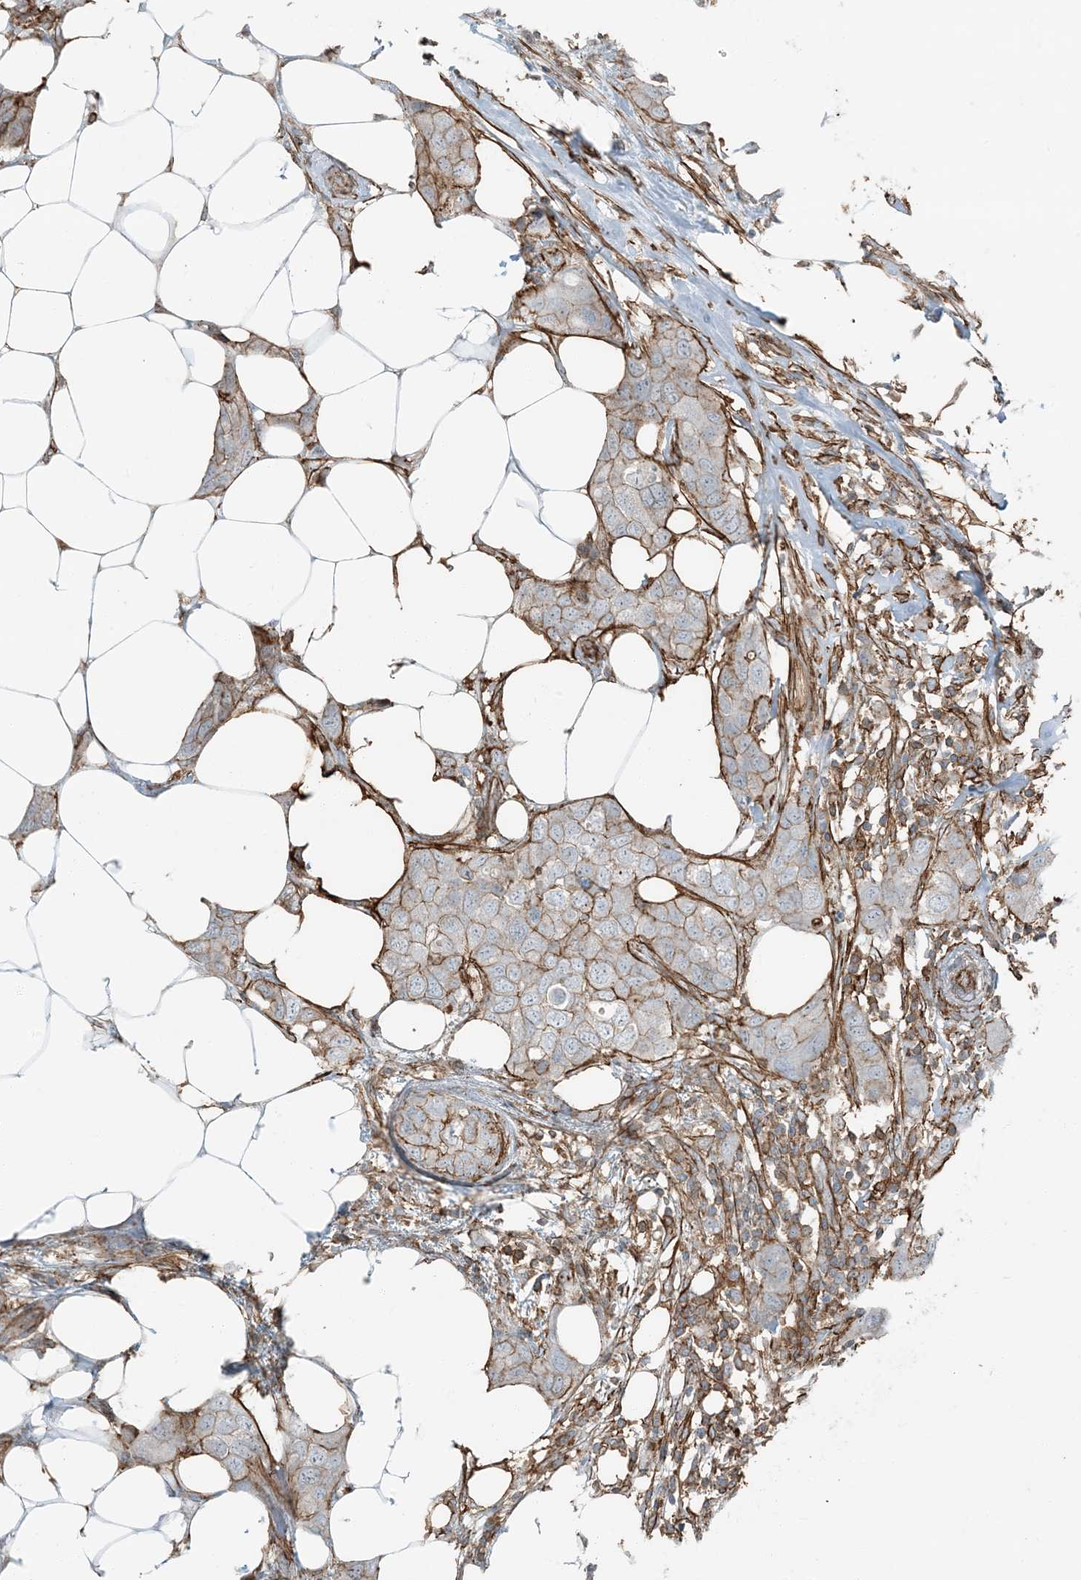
{"staining": {"intensity": "strong", "quantity": "25%-75%", "location": "cytoplasmic/membranous"}, "tissue": "breast cancer", "cell_type": "Tumor cells", "image_type": "cancer", "snomed": [{"axis": "morphology", "description": "Duct carcinoma"}, {"axis": "topography", "description": "Breast"}], "caption": "DAB (3,3'-diaminobenzidine) immunohistochemical staining of human invasive ductal carcinoma (breast) displays strong cytoplasmic/membranous protein staining in about 25%-75% of tumor cells.", "gene": "APOBEC3C", "patient": {"sex": "female", "age": 50}}